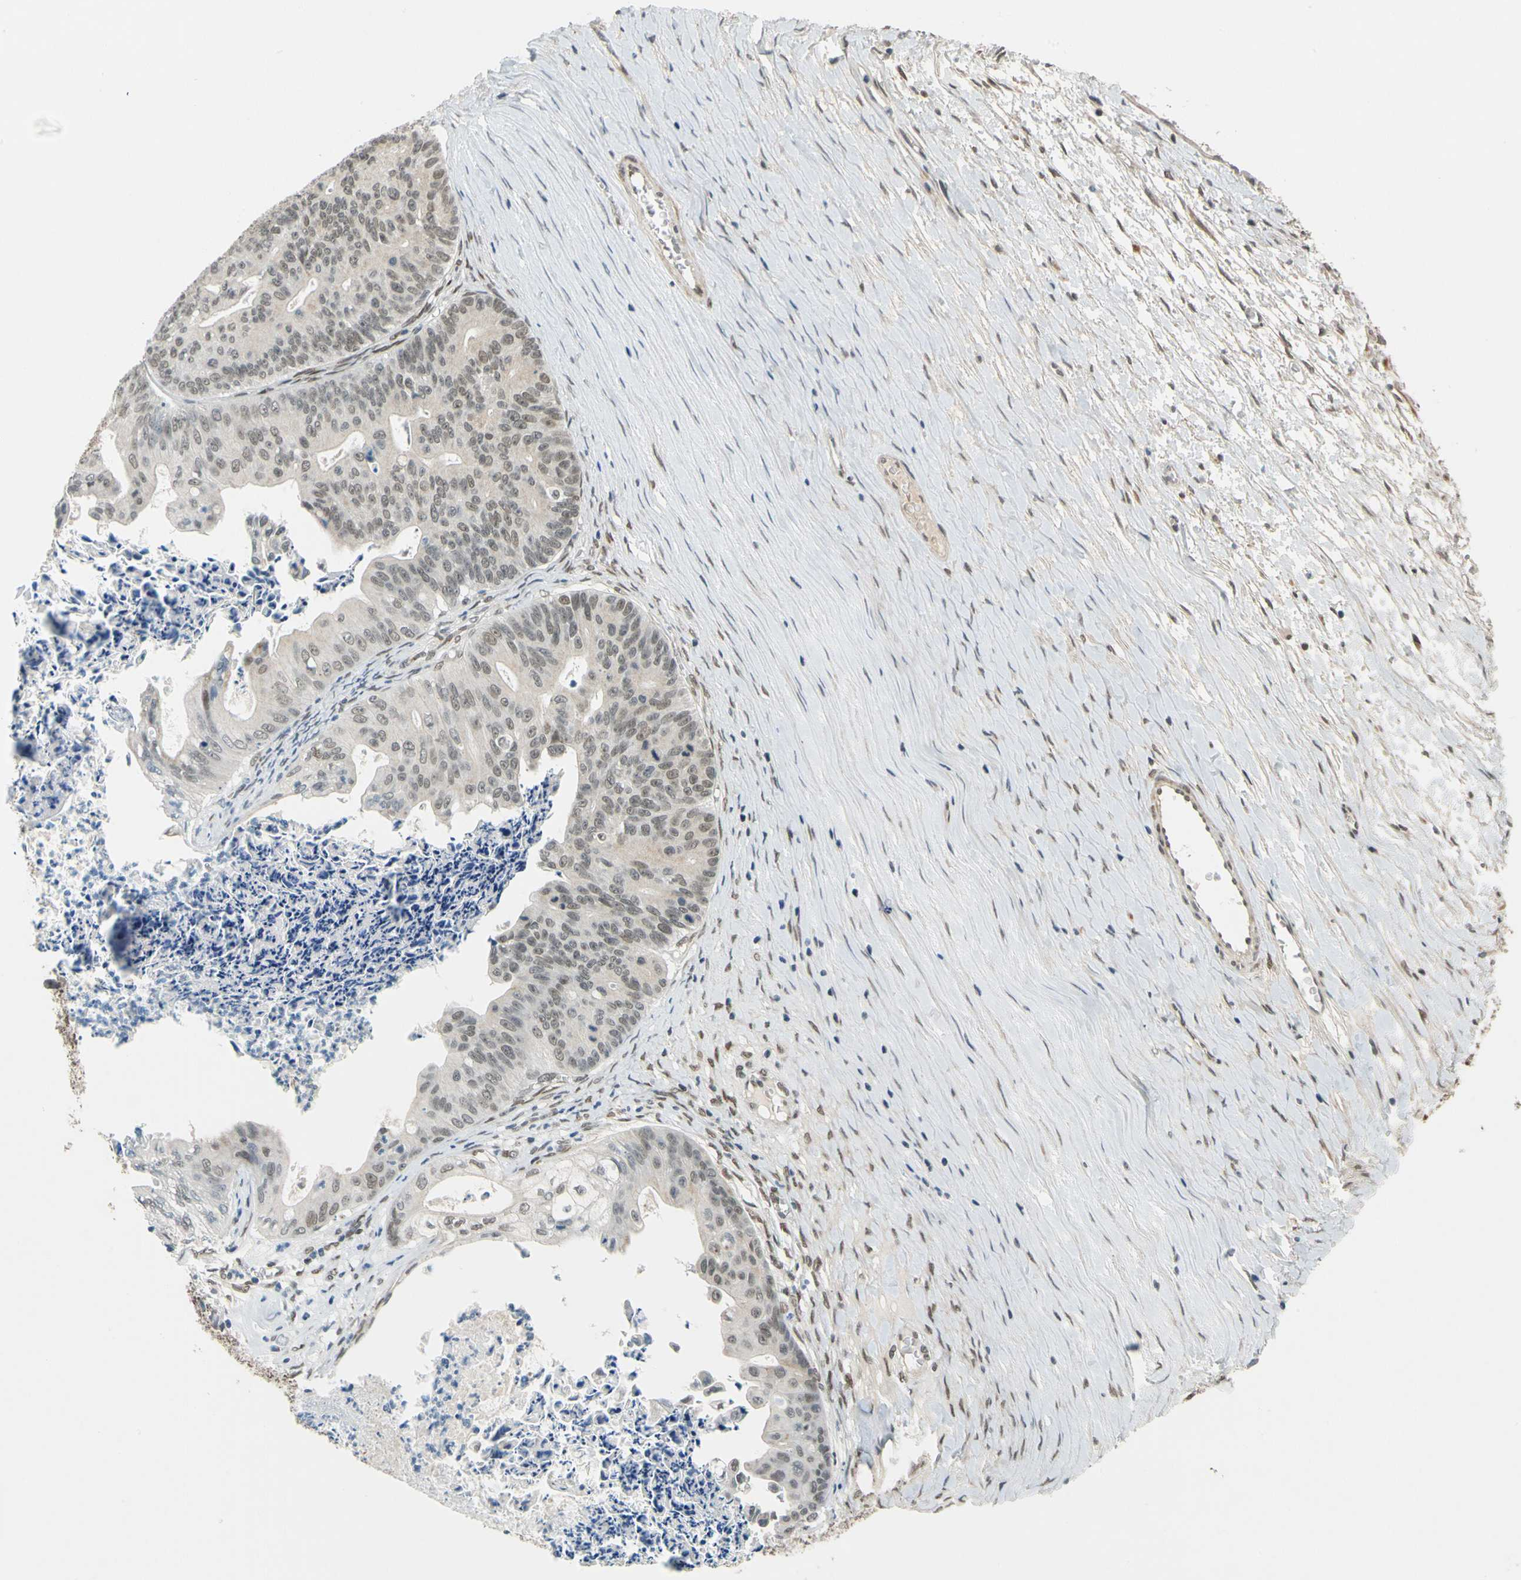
{"staining": {"intensity": "weak", "quantity": ">75%", "location": "nuclear"}, "tissue": "ovarian cancer", "cell_type": "Tumor cells", "image_type": "cancer", "snomed": [{"axis": "morphology", "description": "Cystadenocarcinoma, mucinous, NOS"}, {"axis": "topography", "description": "Ovary"}], "caption": "Brown immunohistochemical staining in human ovarian cancer (mucinous cystadenocarcinoma) reveals weak nuclear positivity in approximately >75% of tumor cells.", "gene": "POGZ", "patient": {"sex": "female", "age": 37}}